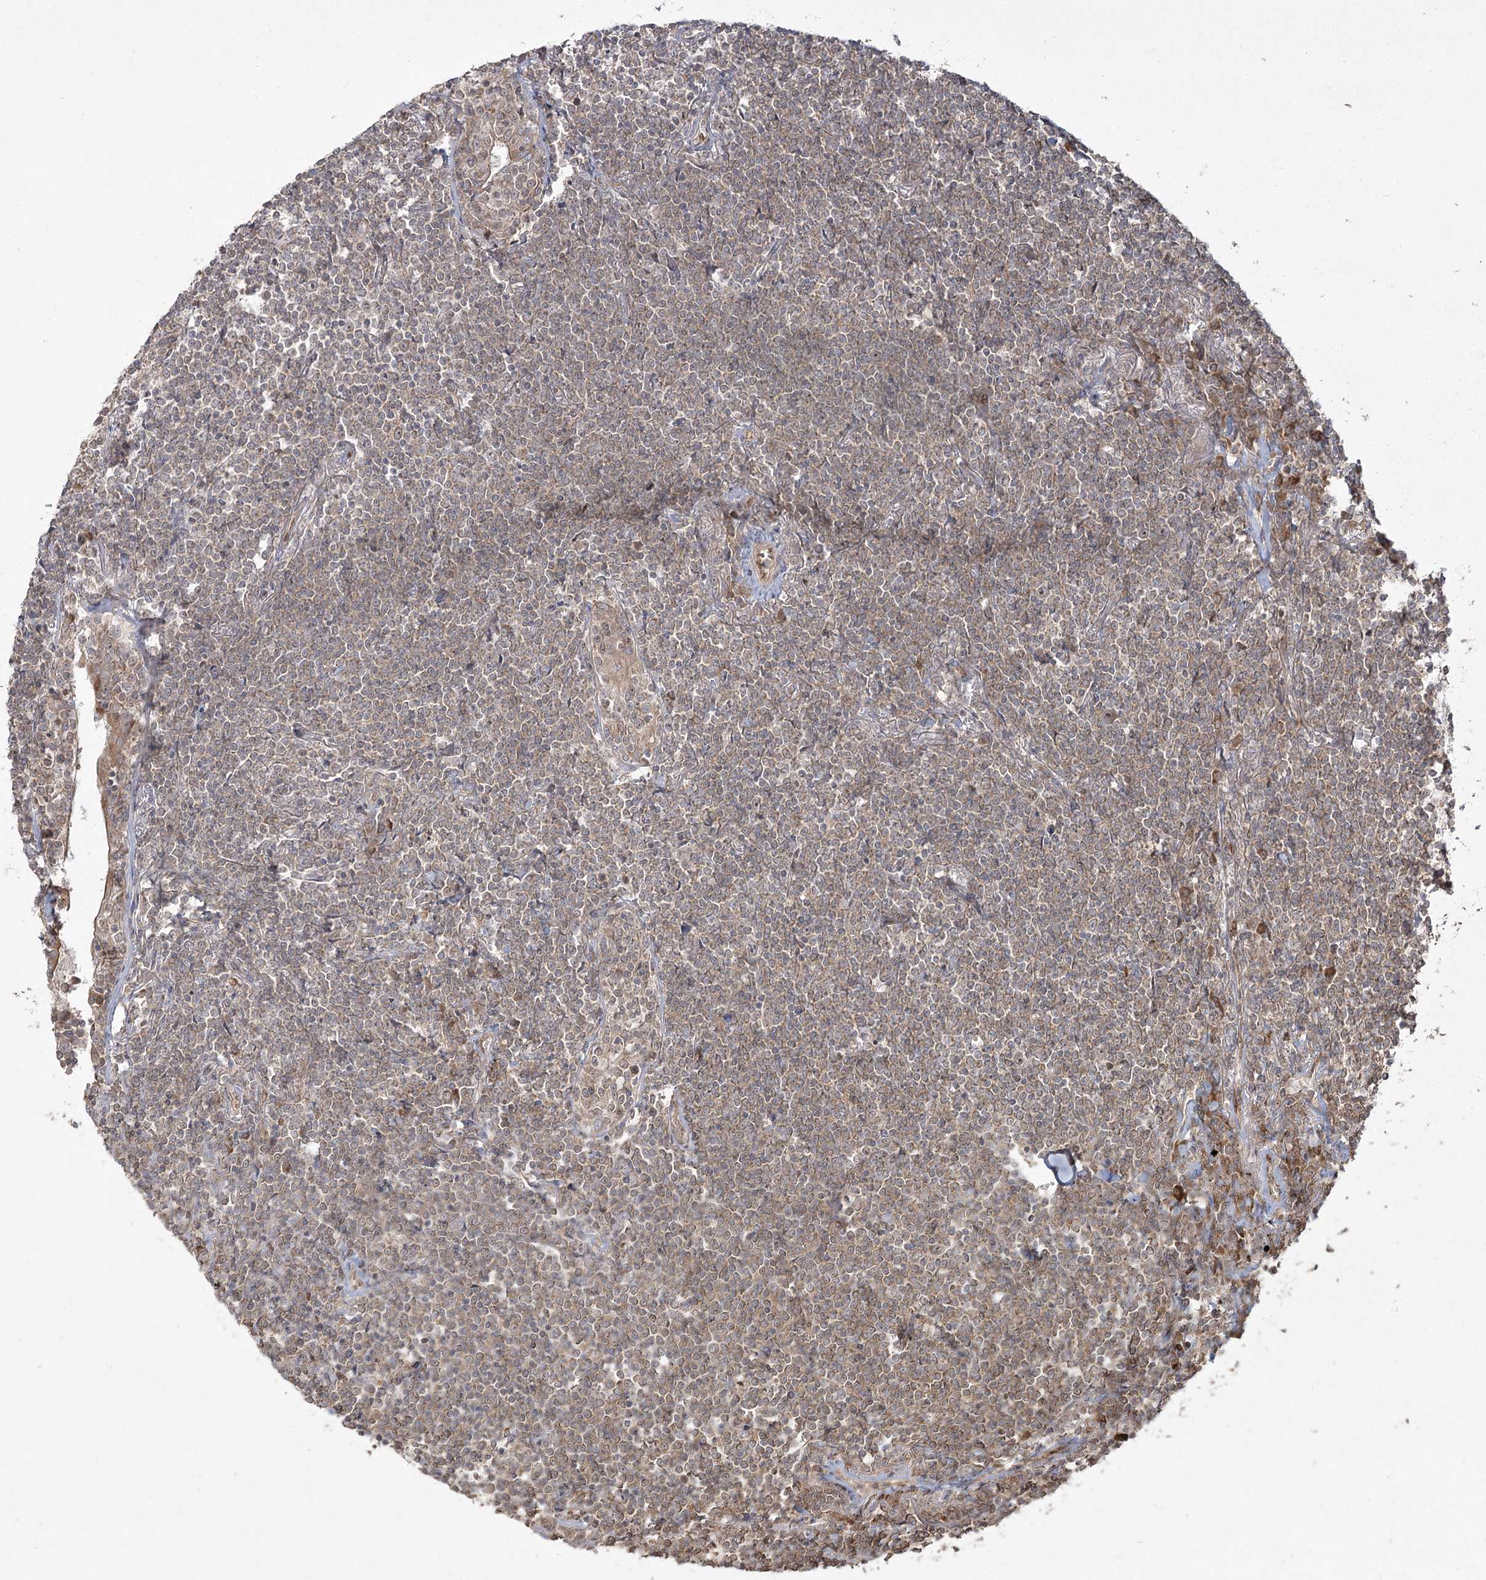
{"staining": {"intensity": "weak", "quantity": ">75%", "location": "cytoplasmic/membranous"}, "tissue": "lymphoma", "cell_type": "Tumor cells", "image_type": "cancer", "snomed": [{"axis": "morphology", "description": "Malignant lymphoma, non-Hodgkin's type, Low grade"}, {"axis": "topography", "description": "Lung"}], "caption": "A histopathology image showing weak cytoplasmic/membranous staining in about >75% of tumor cells in lymphoma, as visualized by brown immunohistochemical staining.", "gene": "CPLANE1", "patient": {"sex": "female", "age": 71}}